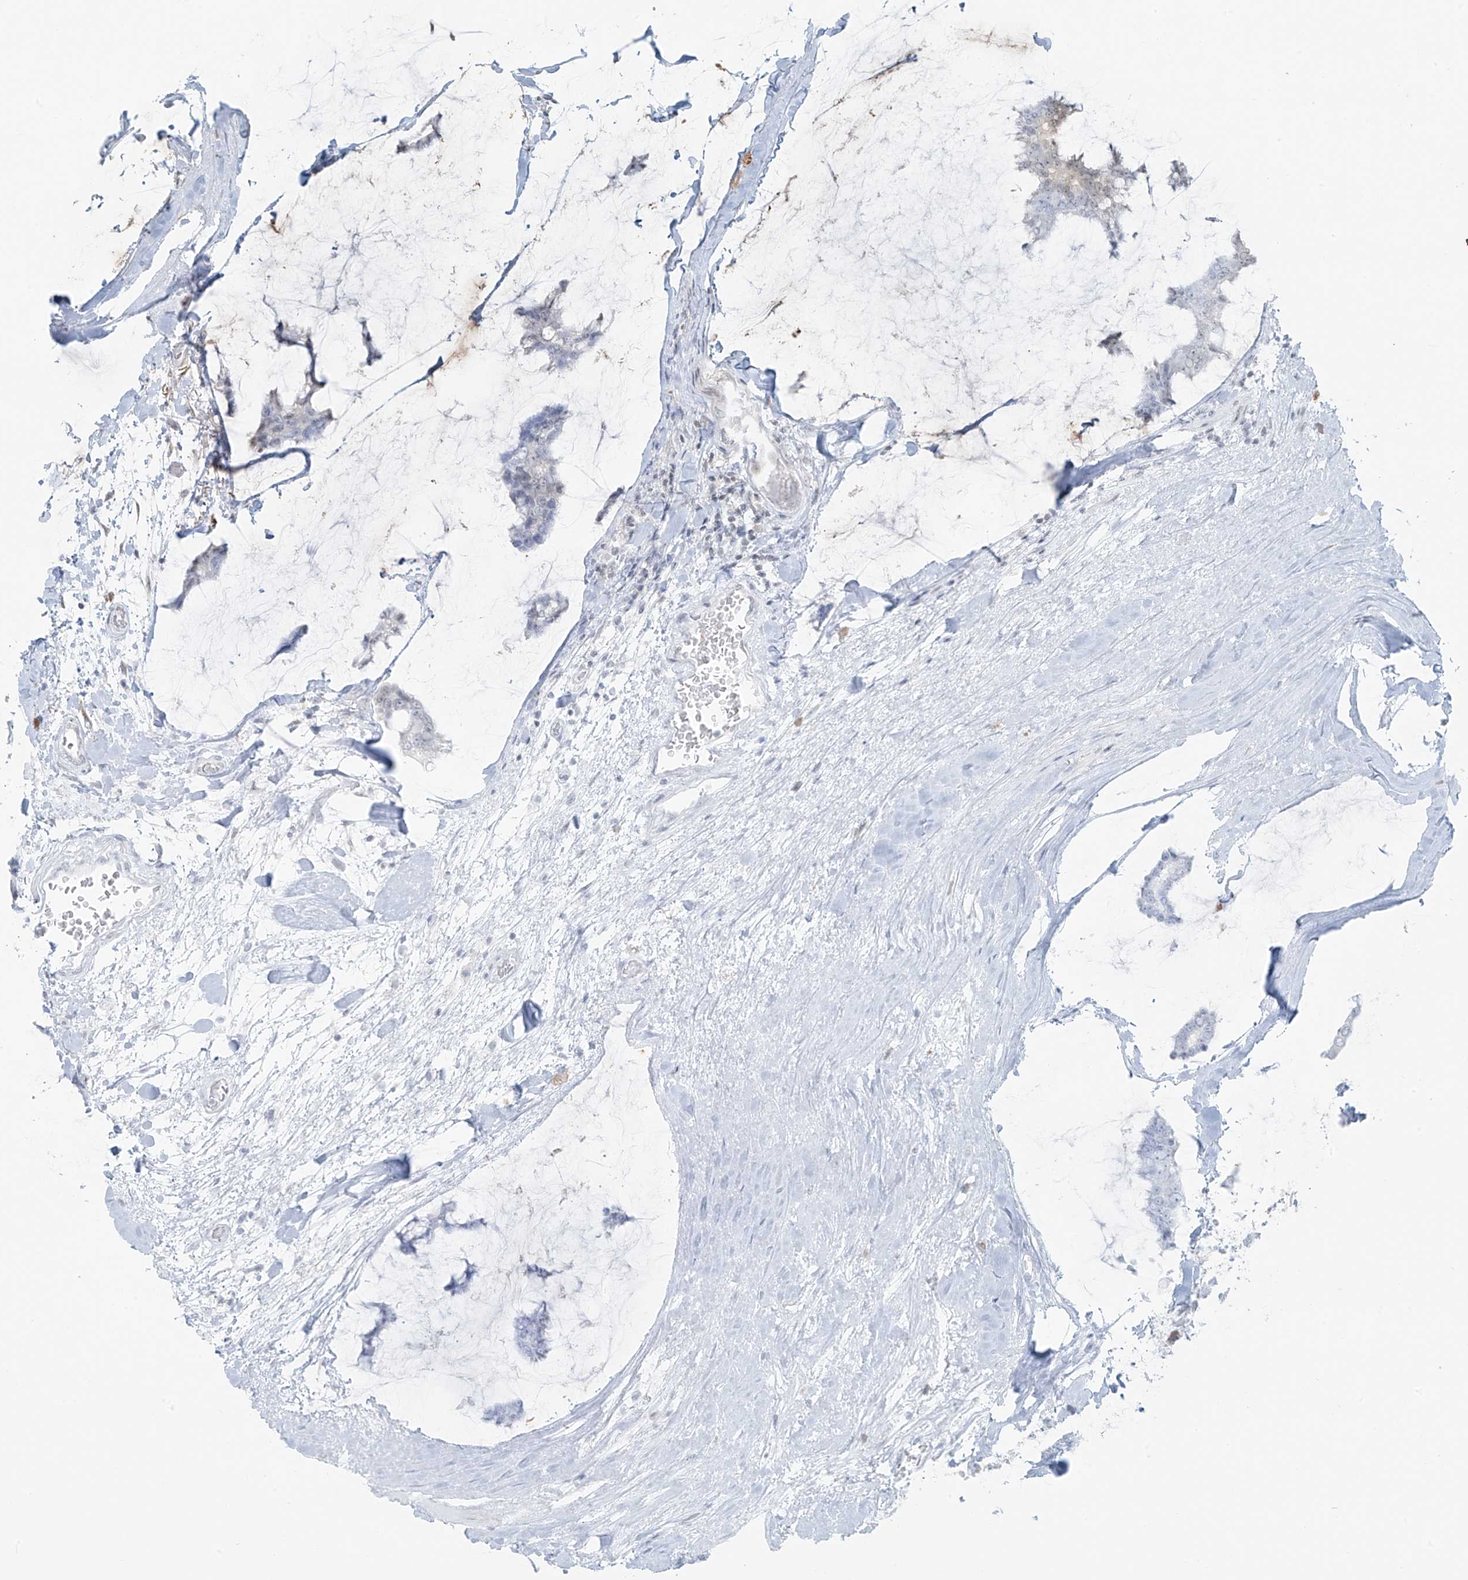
{"staining": {"intensity": "negative", "quantity": "none", "location": "none"}, "tissue": "breast cancer", "cell_type": "Tumor cells", "image_type": "cancer", "snomed": [{"axis": "morphology", "description": "Duct carcinoma"}, {"axis": "topography", "description": "Breast"}], "caption": "Tumor cells are negative for brown protein staining in breast intraductal carcinoma. (IHC, brightfield microscopy, high magnification).", "gene": "TTC22", "patient": {"sex": "female", "age": 93}}